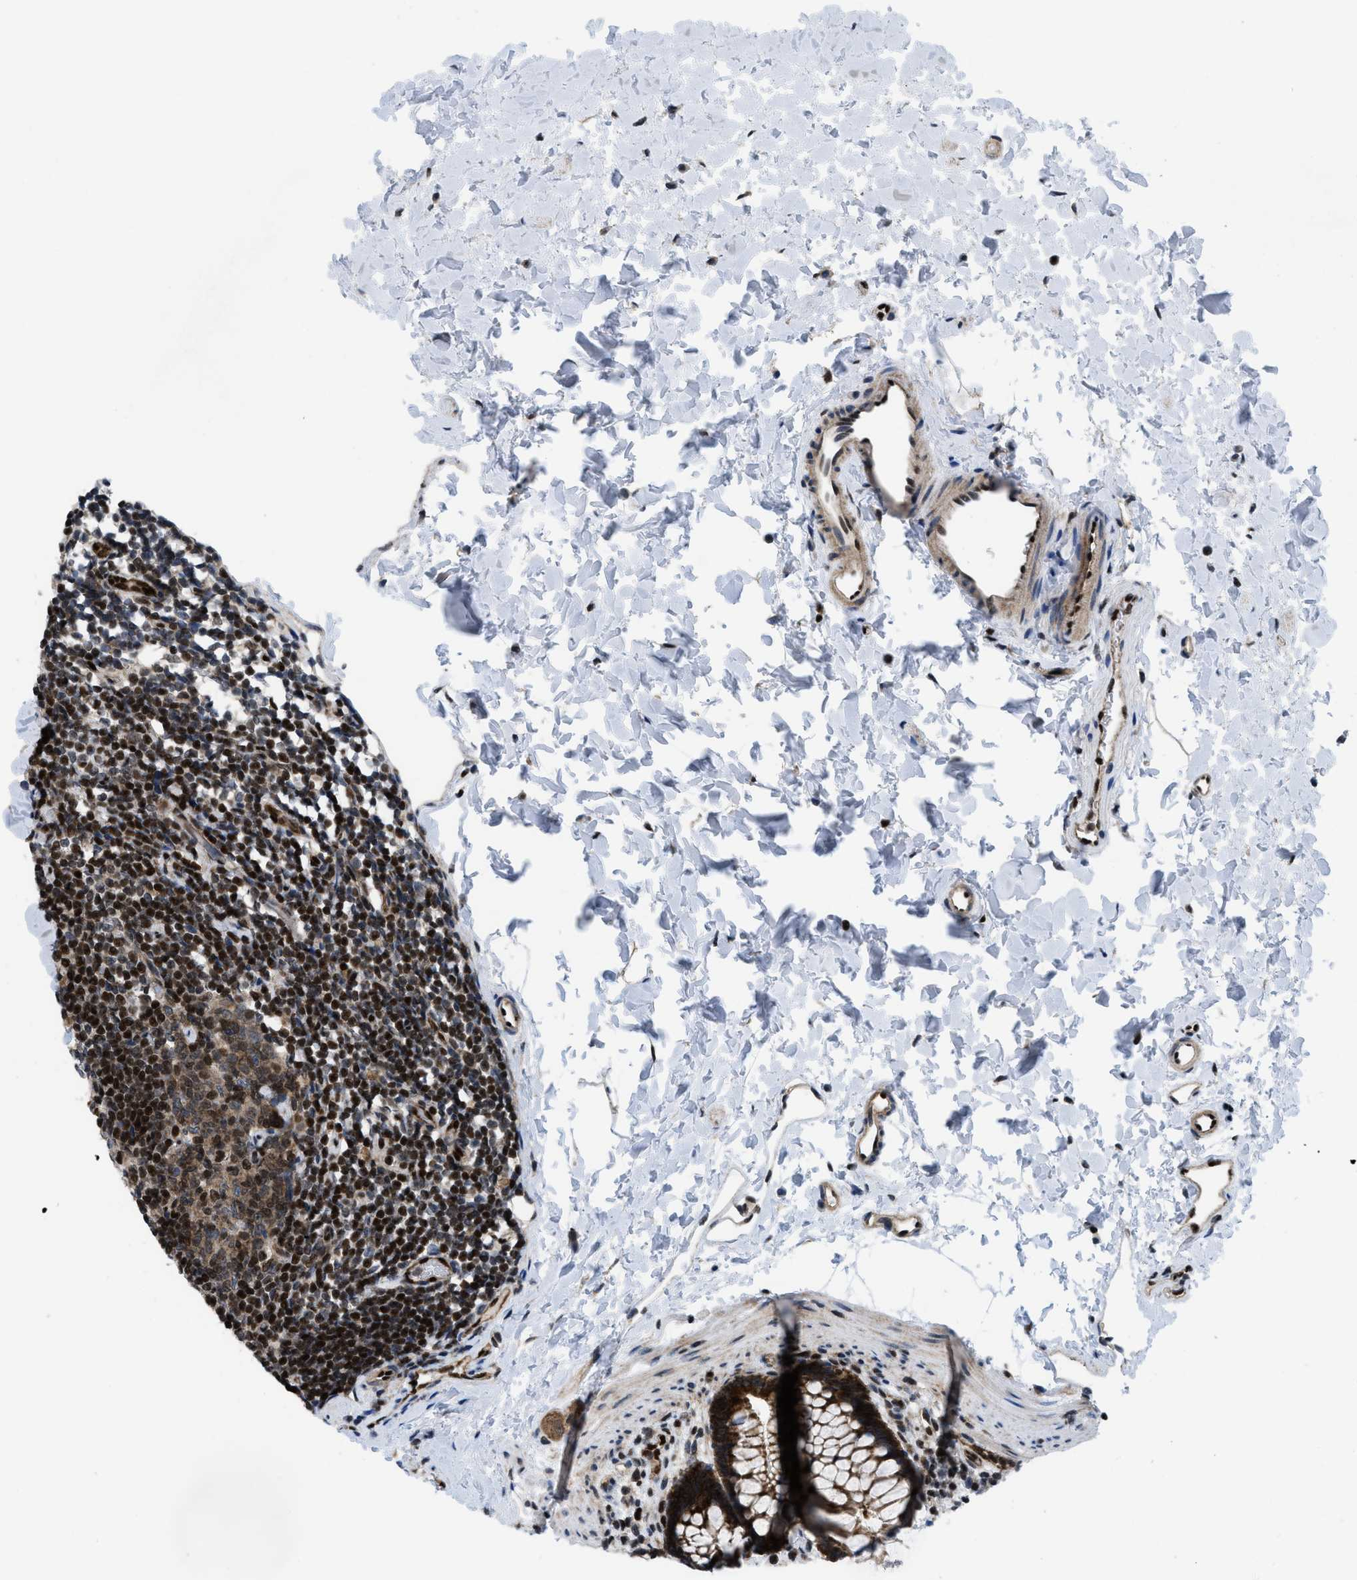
{"staining": {"intensity": "strong", "quantity": ">75%", "location": "cytoplasmic/membranous"}, "tissue": "rectum", "cell_type": "Glandular cells", "image_type": "normal", "snomed": [{"axis": "morphology", "description": "Normal tissue, NOS"}, {"axis": "topography", "description": "Rectum"}], "caption": "Strong cytoplasmic/membranous positivity for a protein is appreciated in approximately >75% of glandular cells of normal rectum using immunohistochemistry (IHC).", "gene": "PPP2CB", "patient": {"sex": "female", "age": 24}}